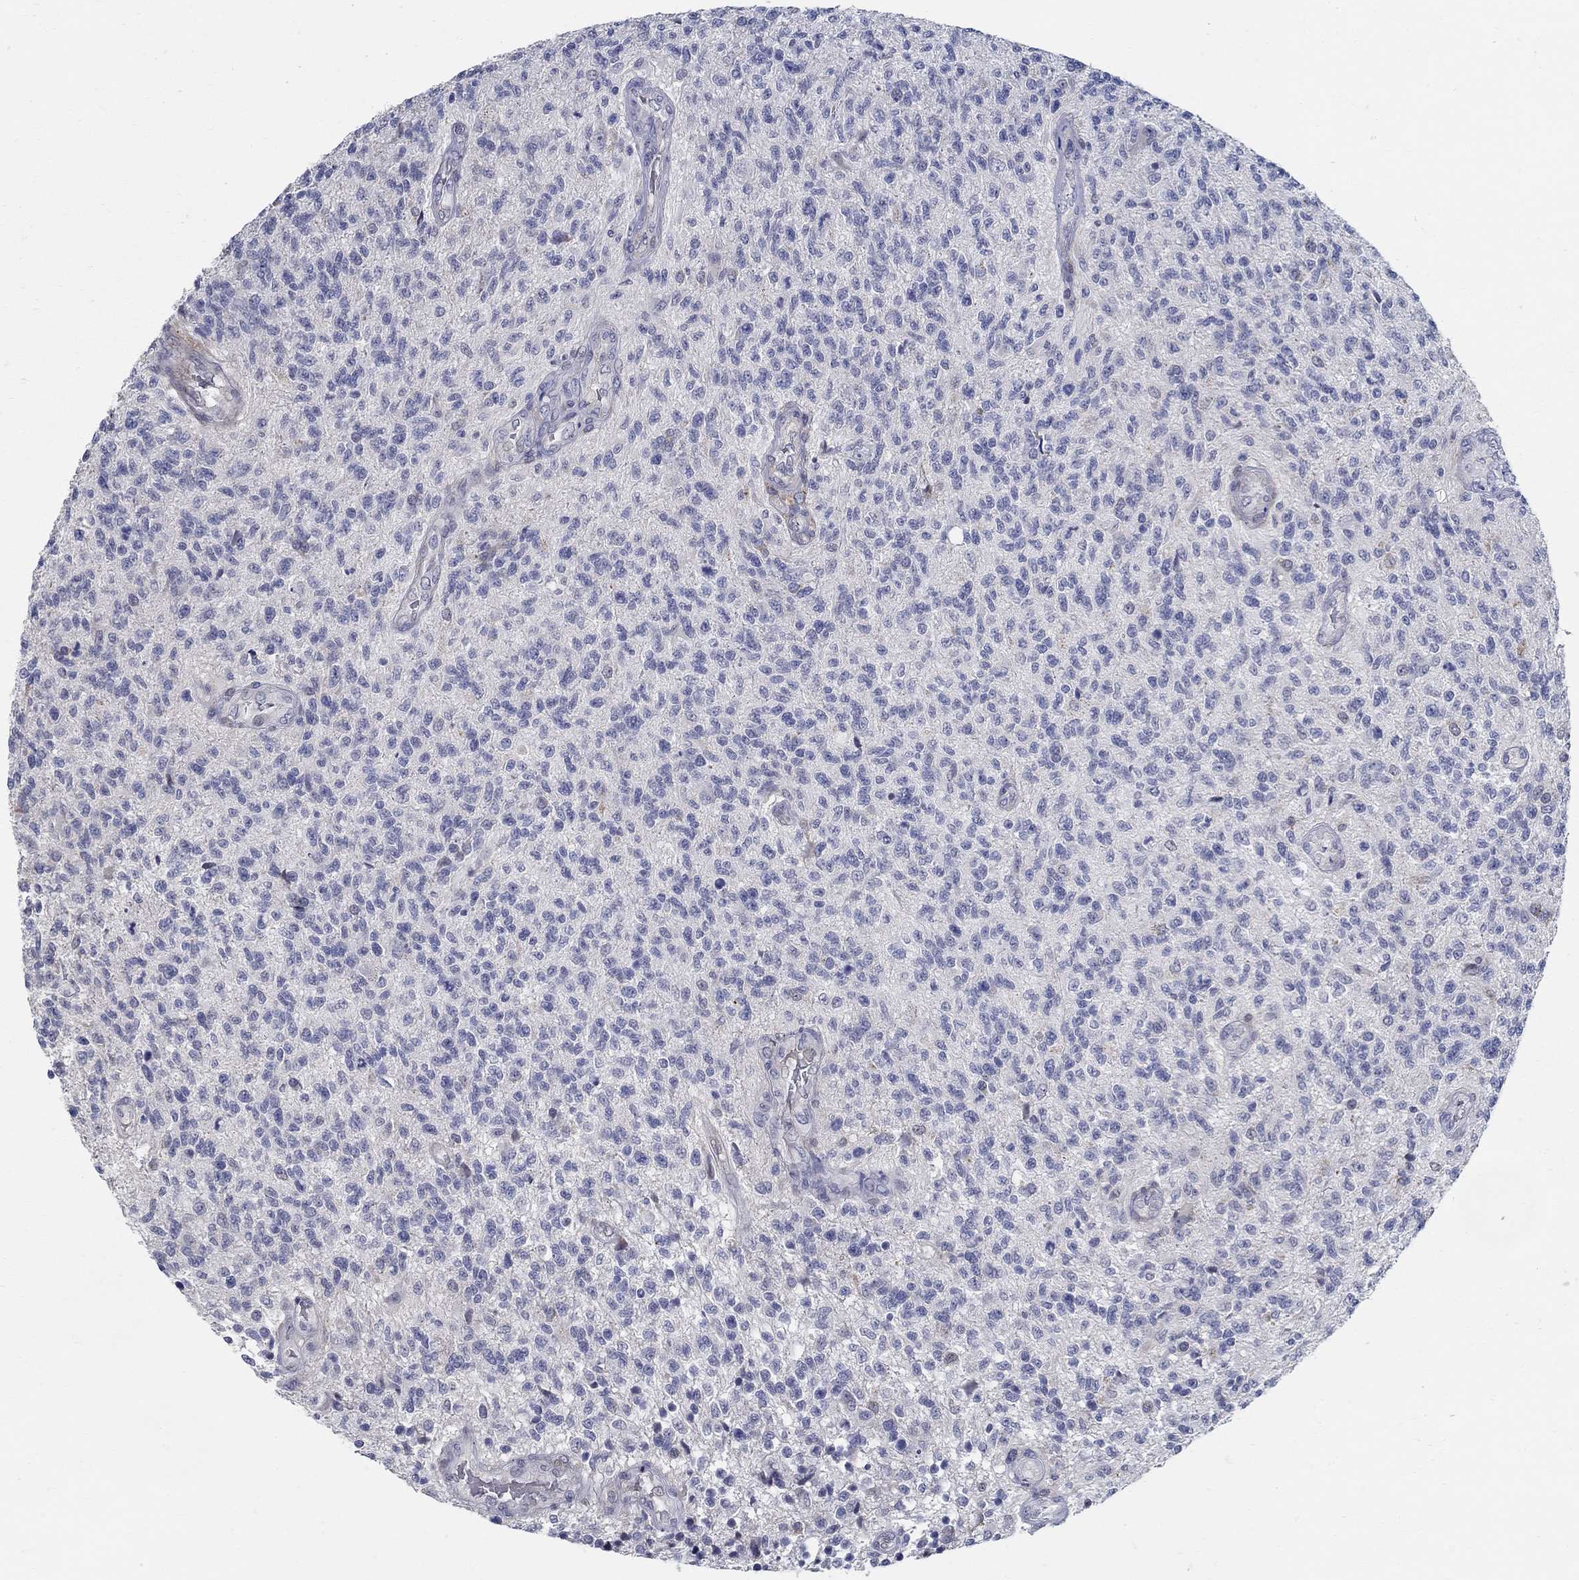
{"staining": {"intensity": "negative", "quantity": "none", "location": "none"}, "tissue": "glioma", "cell_type": "Tumor cells", "image_type": "cancer", "snomed": [{"axis": "morphology", "description": "Glioma, malignant, High grade"}, {"axis": "topography", "description": "Brain"}], "caption": "Tumor cells are negative for brown protein staining in glioma. (IHC, brightfield microscopy, high magnification).", "gene": "C16orf46", "patient": {"sex": "male", "age": 56}}